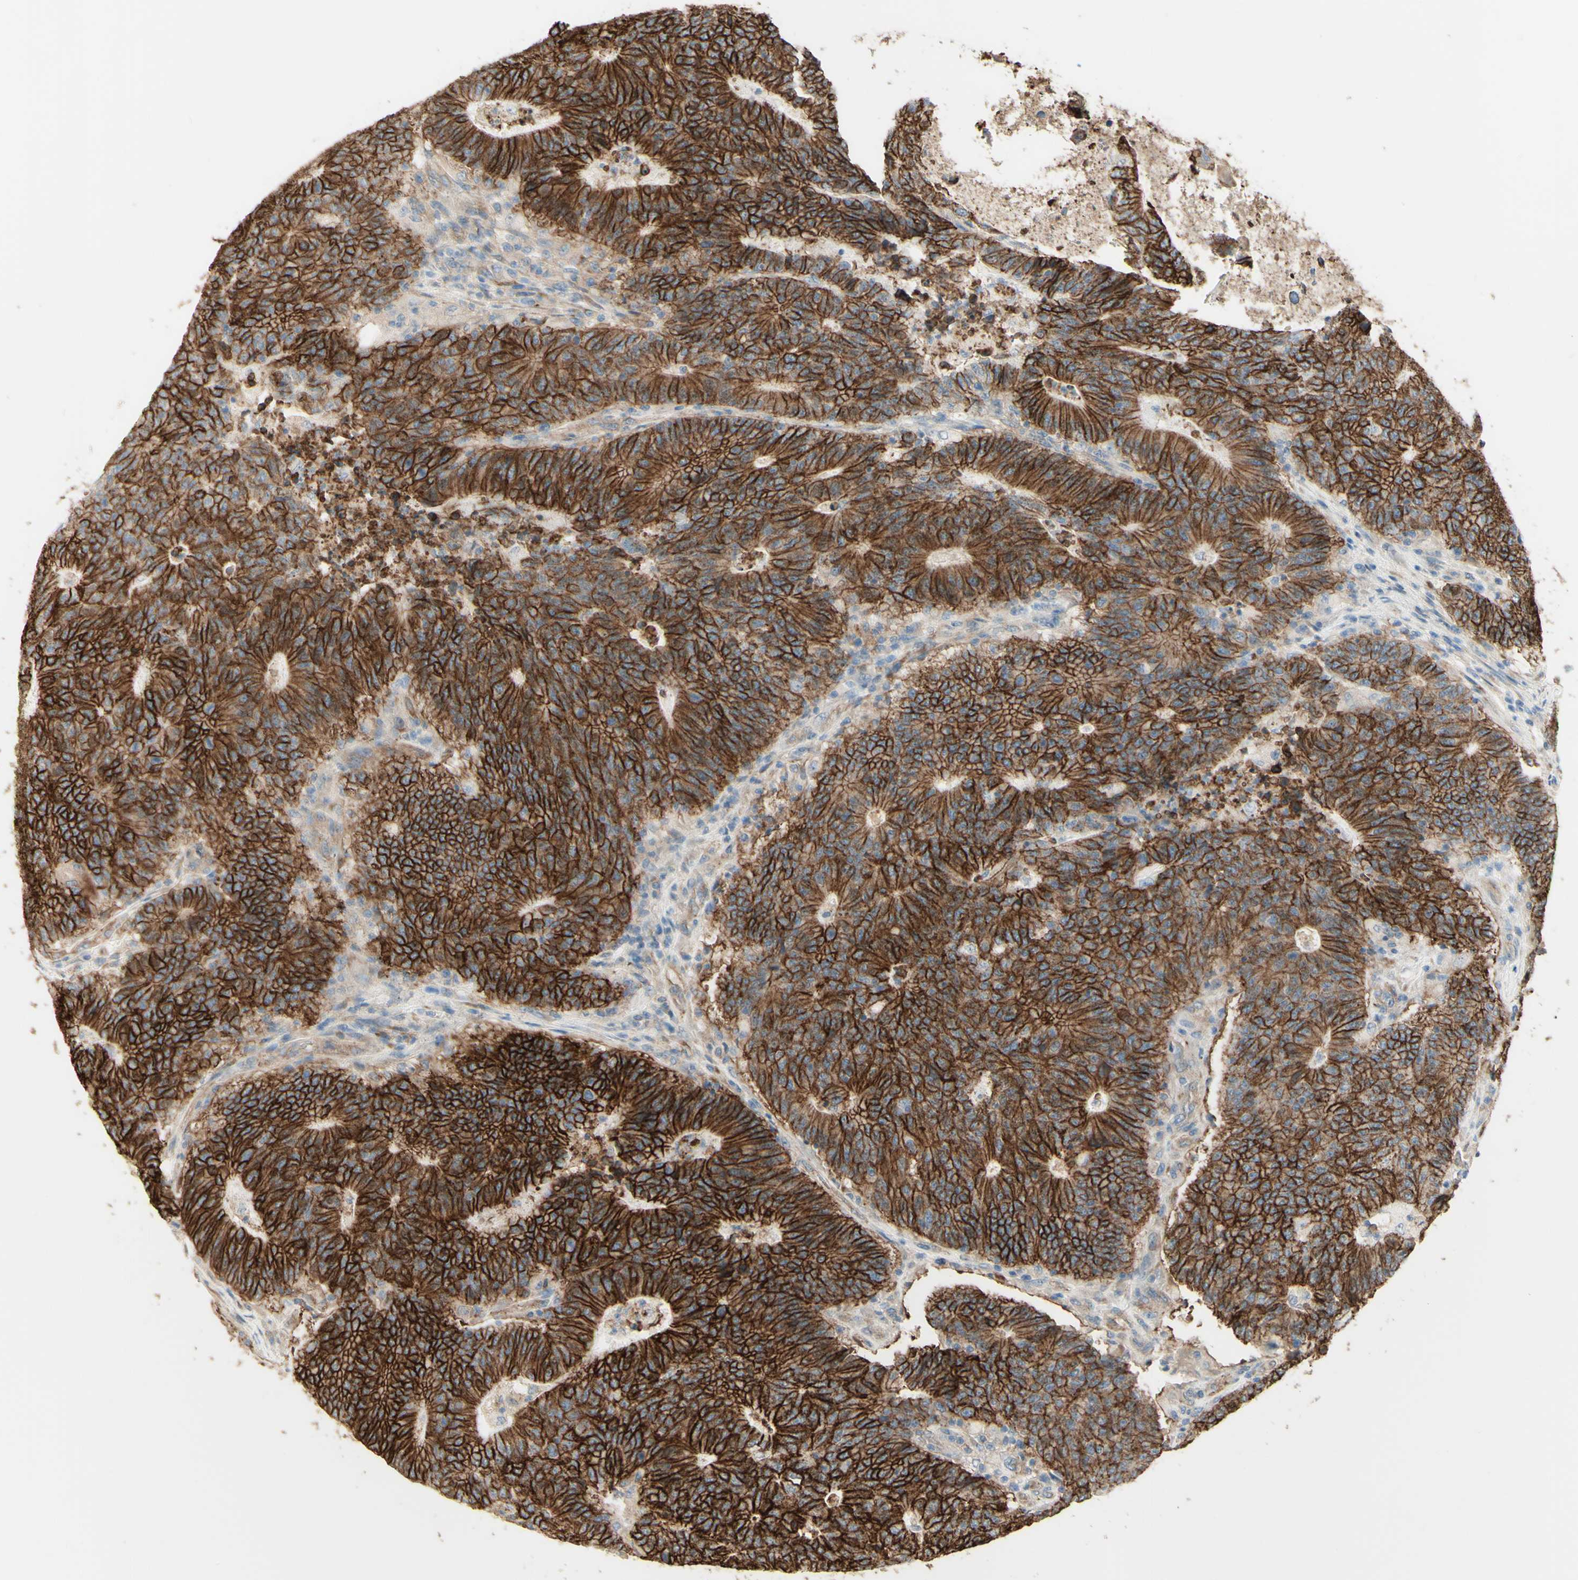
{"staining": {"intensity": "strong", "quantity": ">75%", "location": "cytoplasmic/membranous"}, "tissue": "colorectal cancer", "cell_type": "Tumor cells", "image_type": "cancer", "snomed": [{"axis": "morphology", "description": "Normal tissue, NOS"}, {"axis": "morphology", "description": "Adenocarcinoma, NOS"}, {"axis": "topography", "description": "Colon"}], "caption": "Colorectal cancer stained with a protein marker exhibits strong staining in tumor cells.", "gene": "RNF149", "patient": {"sex": "female", "age": 75}}